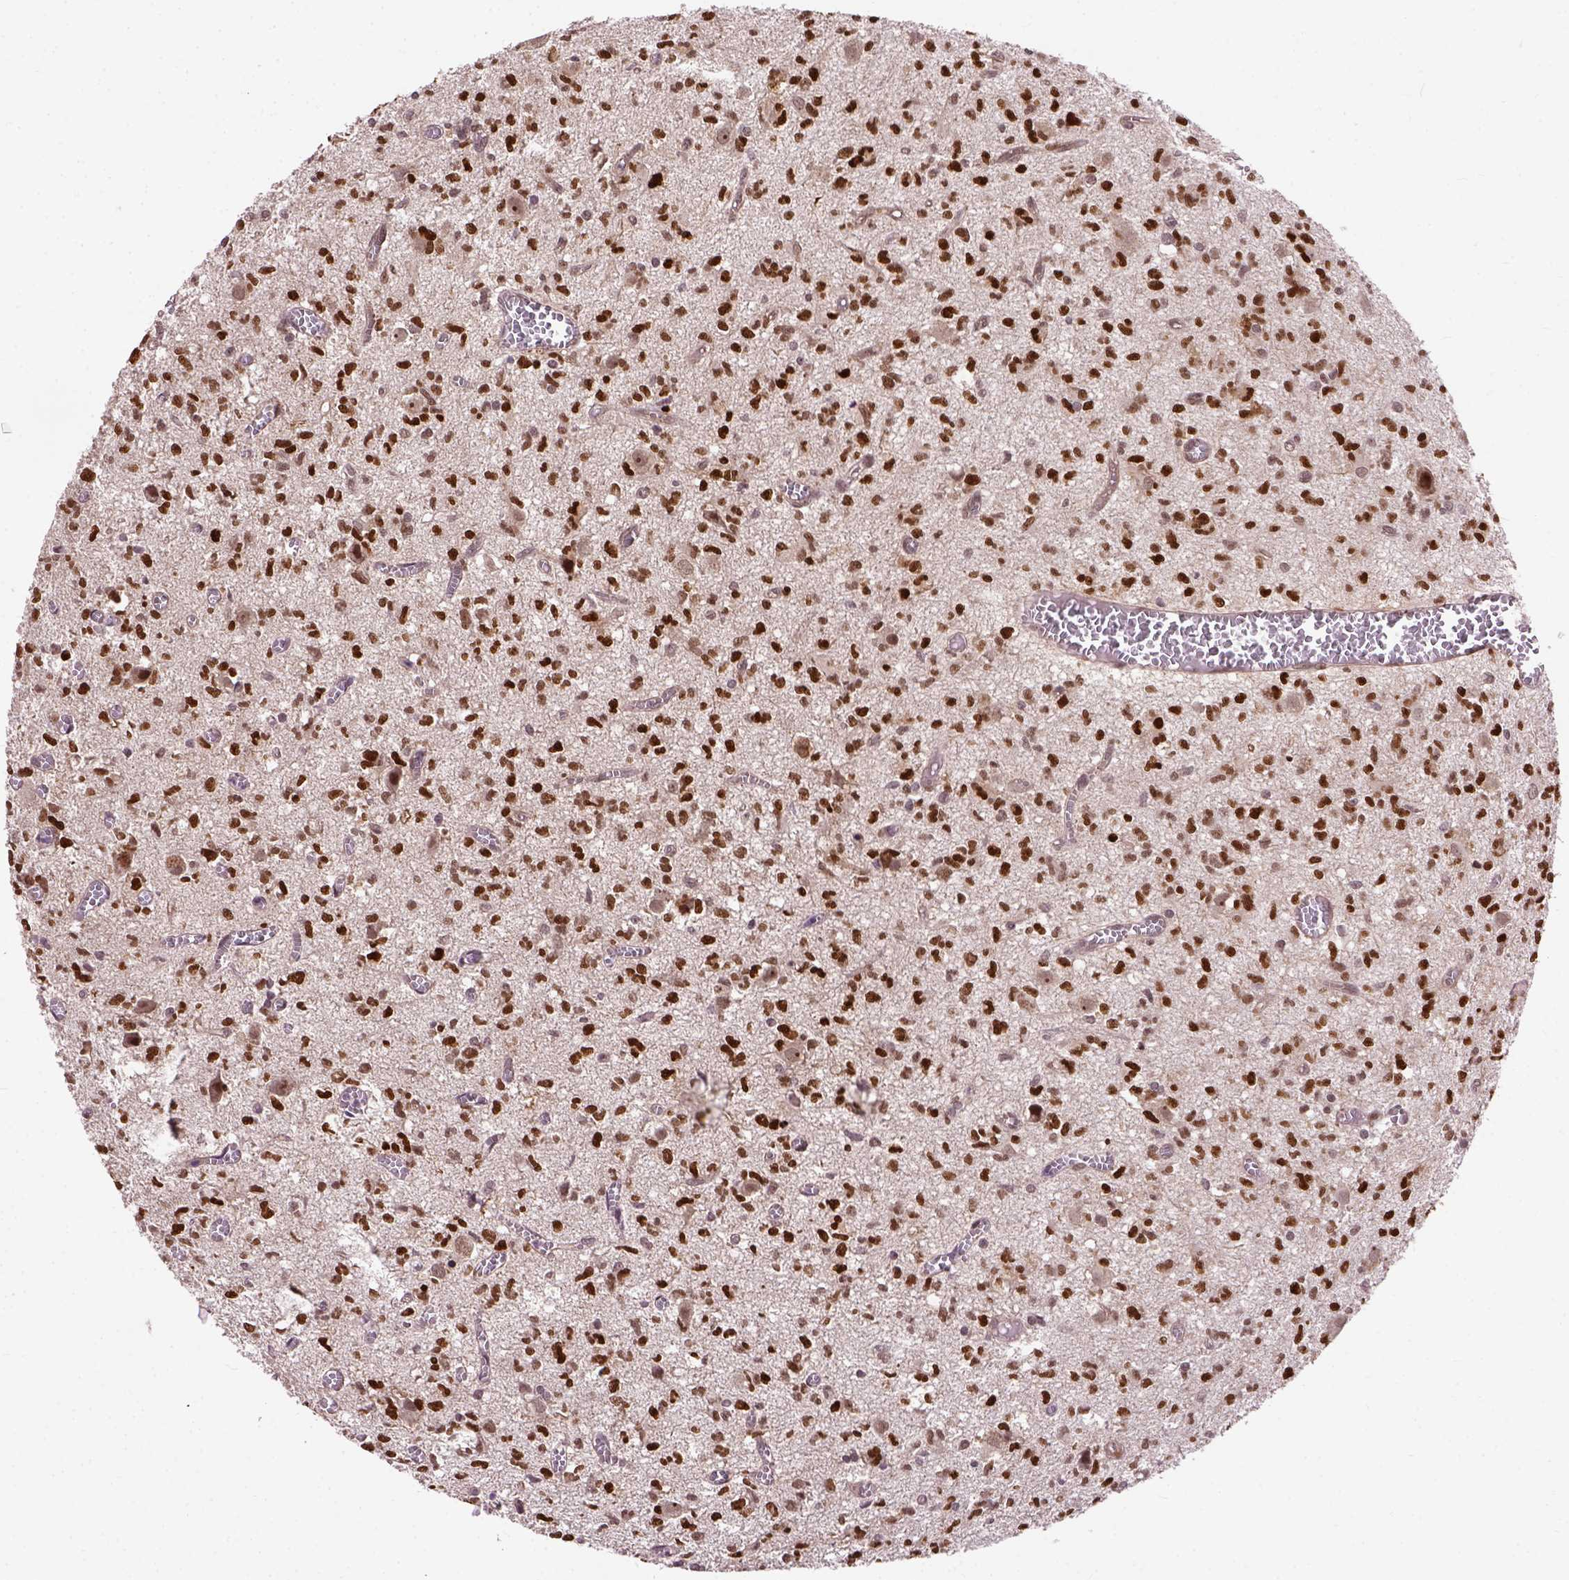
{"staining": {"intensity": "strong", "quantity": ">75%", "location": "nuclear"}, "tissue": "glioma", "cell_type": "Tumor cells", "image_type": "cancer", "snomed": [{"axis": "morphology", "description": "Glioma, malignant, Low grade"}, {"axis": "topography", "description": "Brain"}], "caption": "Tumor cells exhibit high levels of strong nuclear positivity in approximately >75% of cells in glioma.", "gene": "ZNF630", "patient": {"sex": "male", "age": 64}}